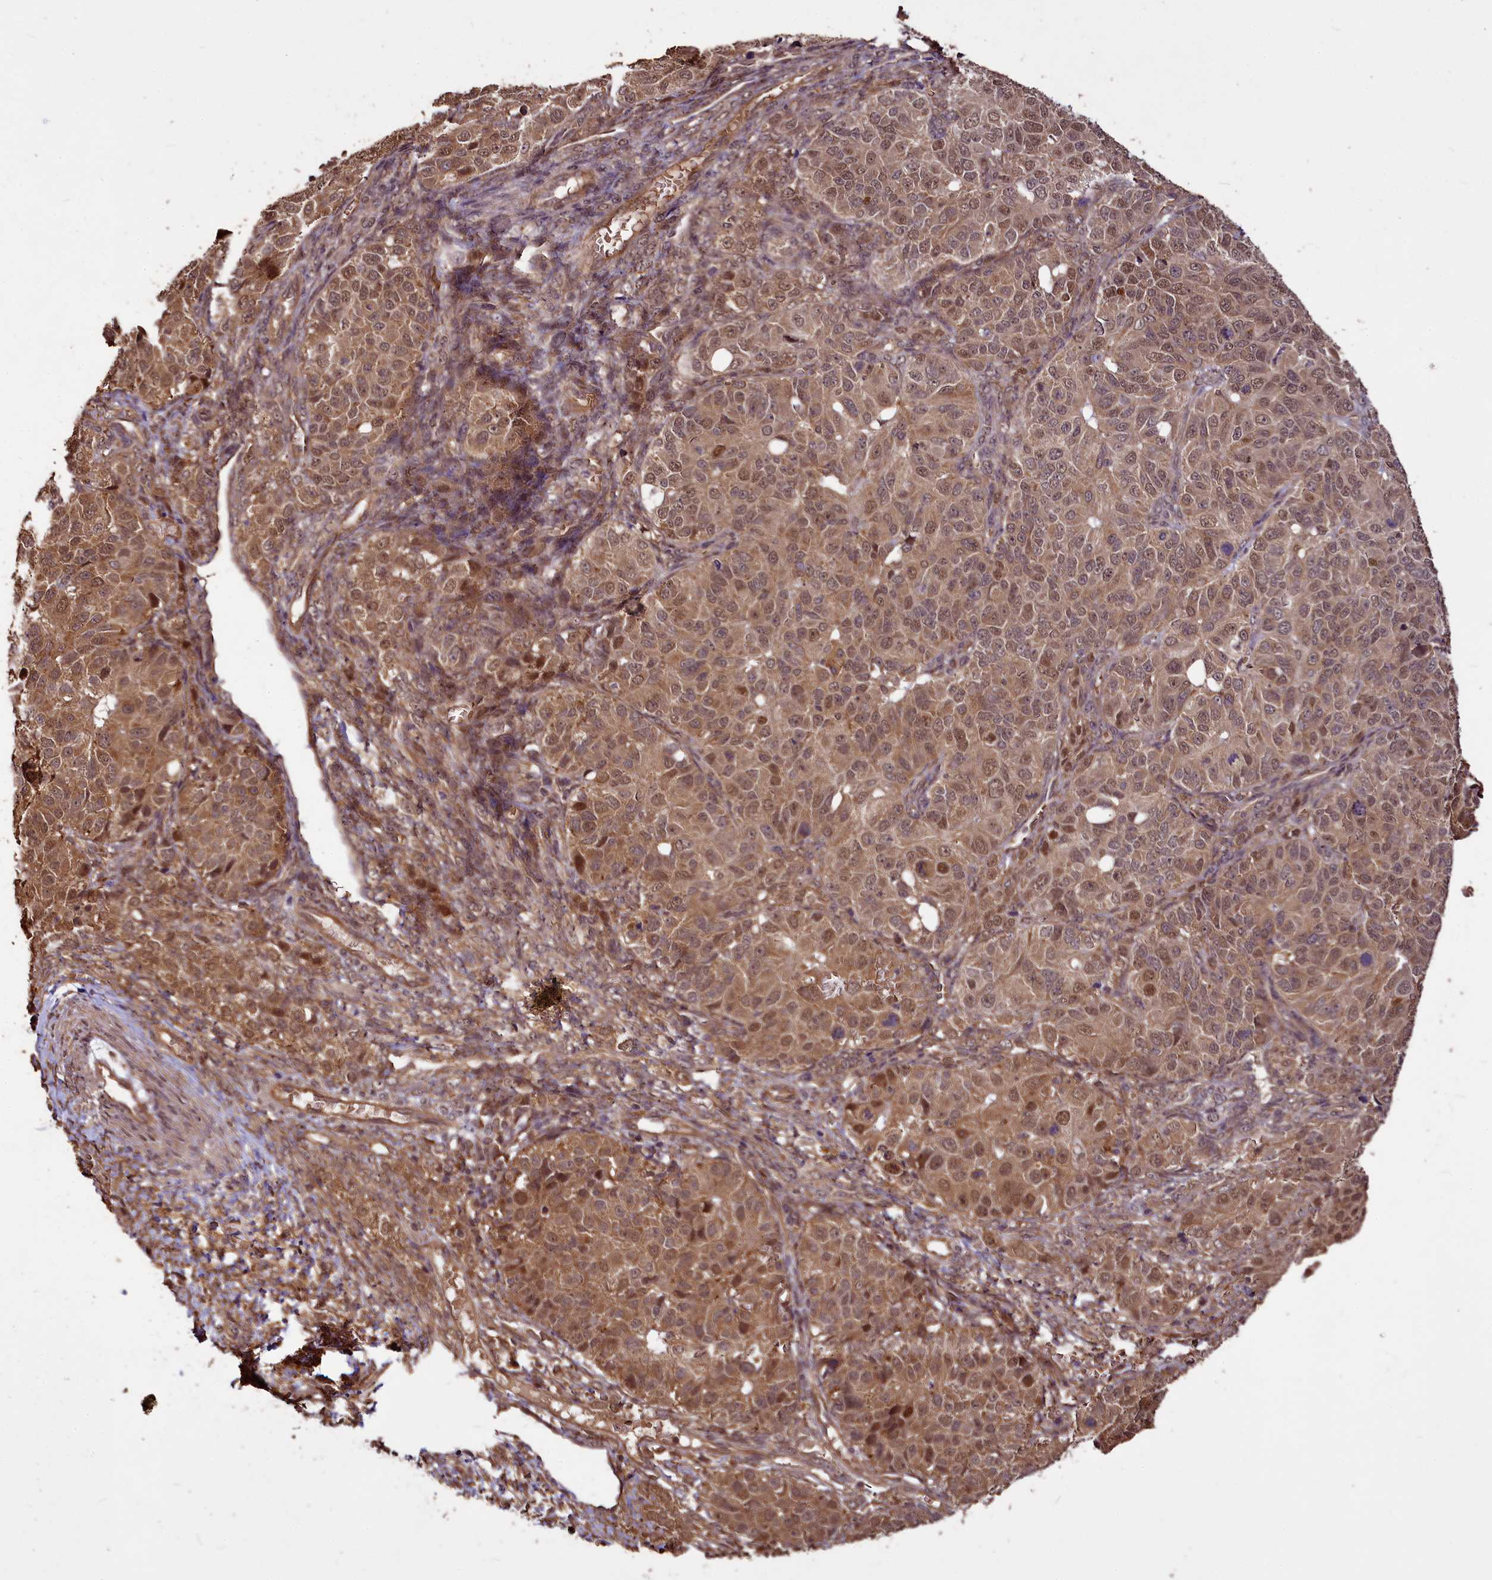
{"staining": {"intensity": "moderate", "quantity": ">75%", "location": "cytoplasmic/membranous,nuclear"}, "tissue": "ovarian cancer", "cell_type": "Tumor cells", "image_type": "cancer", "snomed": [{"axis": "morphology", "description": "Carcinoma, endometroid"}, {"axis": "topography", "description": "Ovary"}], "caption": "High-magnification brightfield microscopy of ovarian cancer (endometroid carcinoma) stained with DAB (brown) and counterstained with hematoxylin (blue). tumor cells exhibit moderate cytoplasmic/membranous and nuclear expression is appreciated in about>75% of cells.", "gene": "VPS51", "patient": {"sex": "female", "age": 51}}